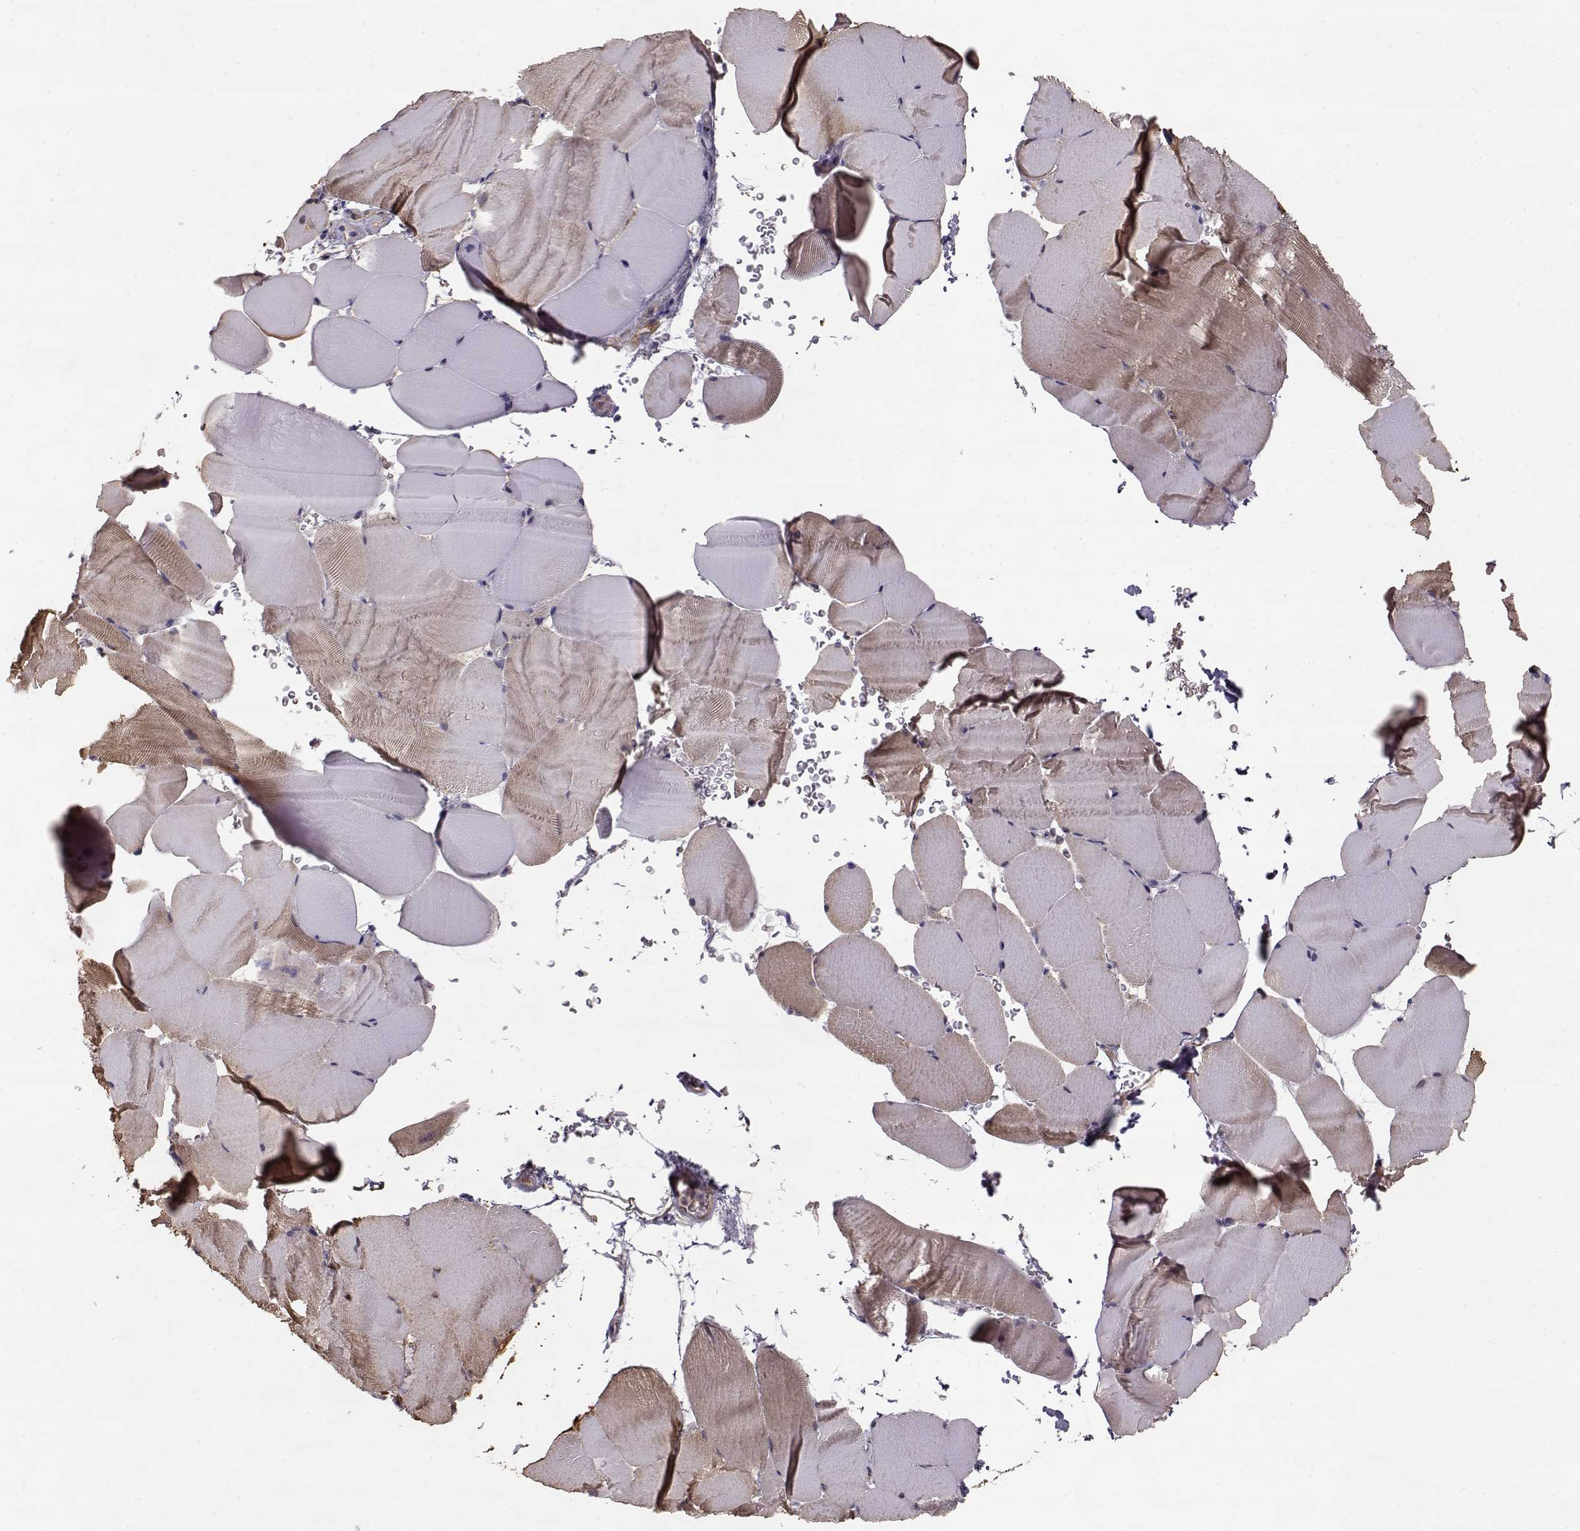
{"staining": {"intensity": "weak", "quantity": "<25%", "location": "cytoplasmic/membranous"}, "tissue": "skeletal muscle", "cell_type": "Myocytes", "image_type": "normal", "snomed": [{"axis": "morphology", "description": "Normal tissue, NOS"}, {"axis": "topography", "description": "Skeletal muscle"}], "caption": "Histopathology image shows no protein positivity in myocytes of normal skeletal muscle. (DAB (3,3'-diaminobenzidine) immunohistochemistry (IHC), high magnification).", "gene": "SLC18A1", "patient": {"sex": "female", "age": 37}}